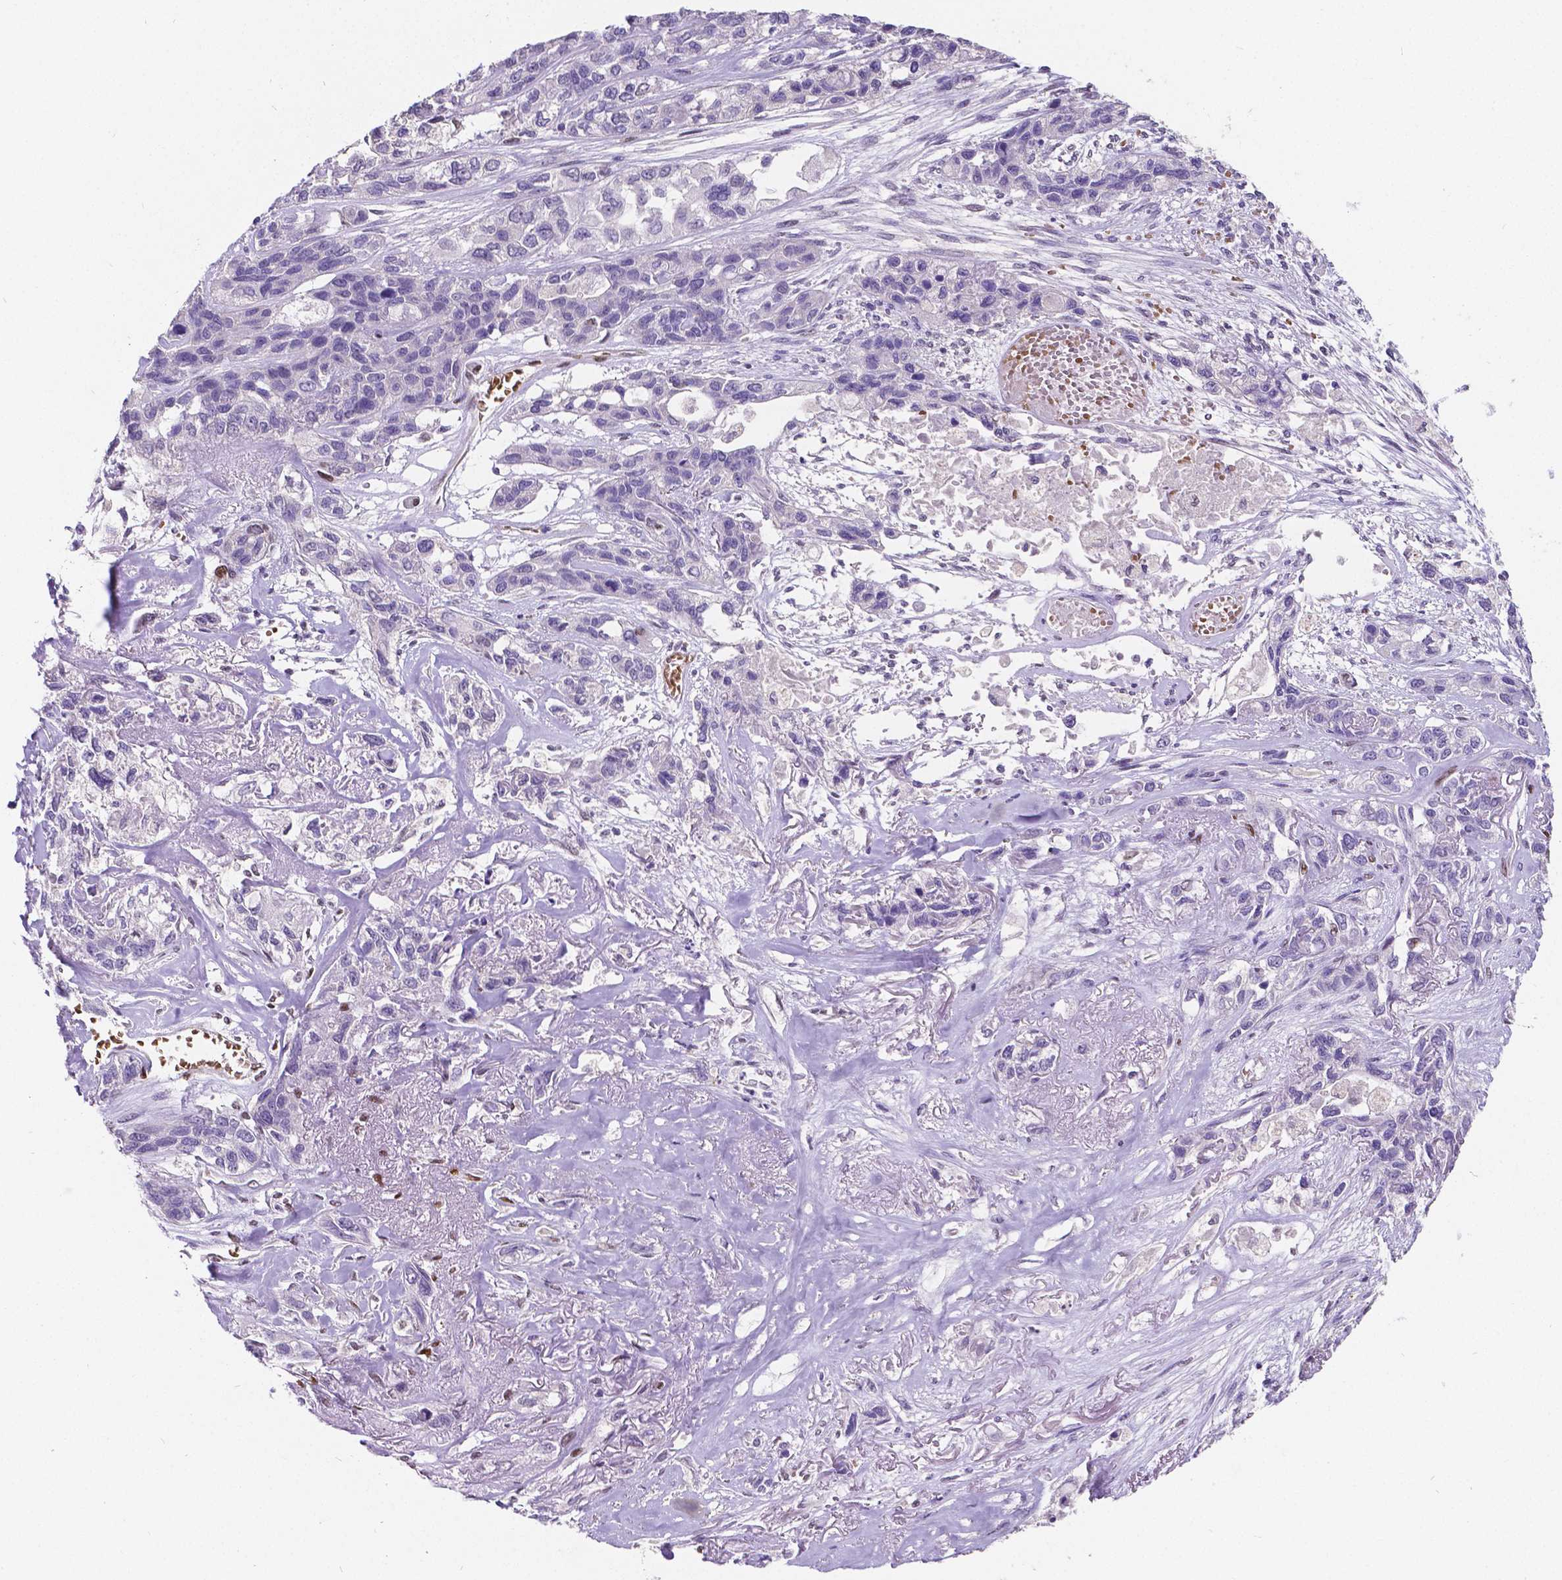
{"staining": {"intensity": "negative", "quantity": "none", "location": "none"}, "tissue": "lung cancer", "cell_type": "Tumor cells", "image_type": "cancer", "snomed": [{"axis": "morphology", "description": "Squamous cell carcinoma, NOS"}, {"axis": "topography", "description": "Lung"}], "caption": "This is a image of immunohistochemistry staining of squamous cell carcinoma (lung), which shows no staining in tumor cells. (DAB immunohistochemistry (IHC) with hematoxylin counter stain).", "gene": "MEF2C", "patient": {"sex": "female", "age": 70}}